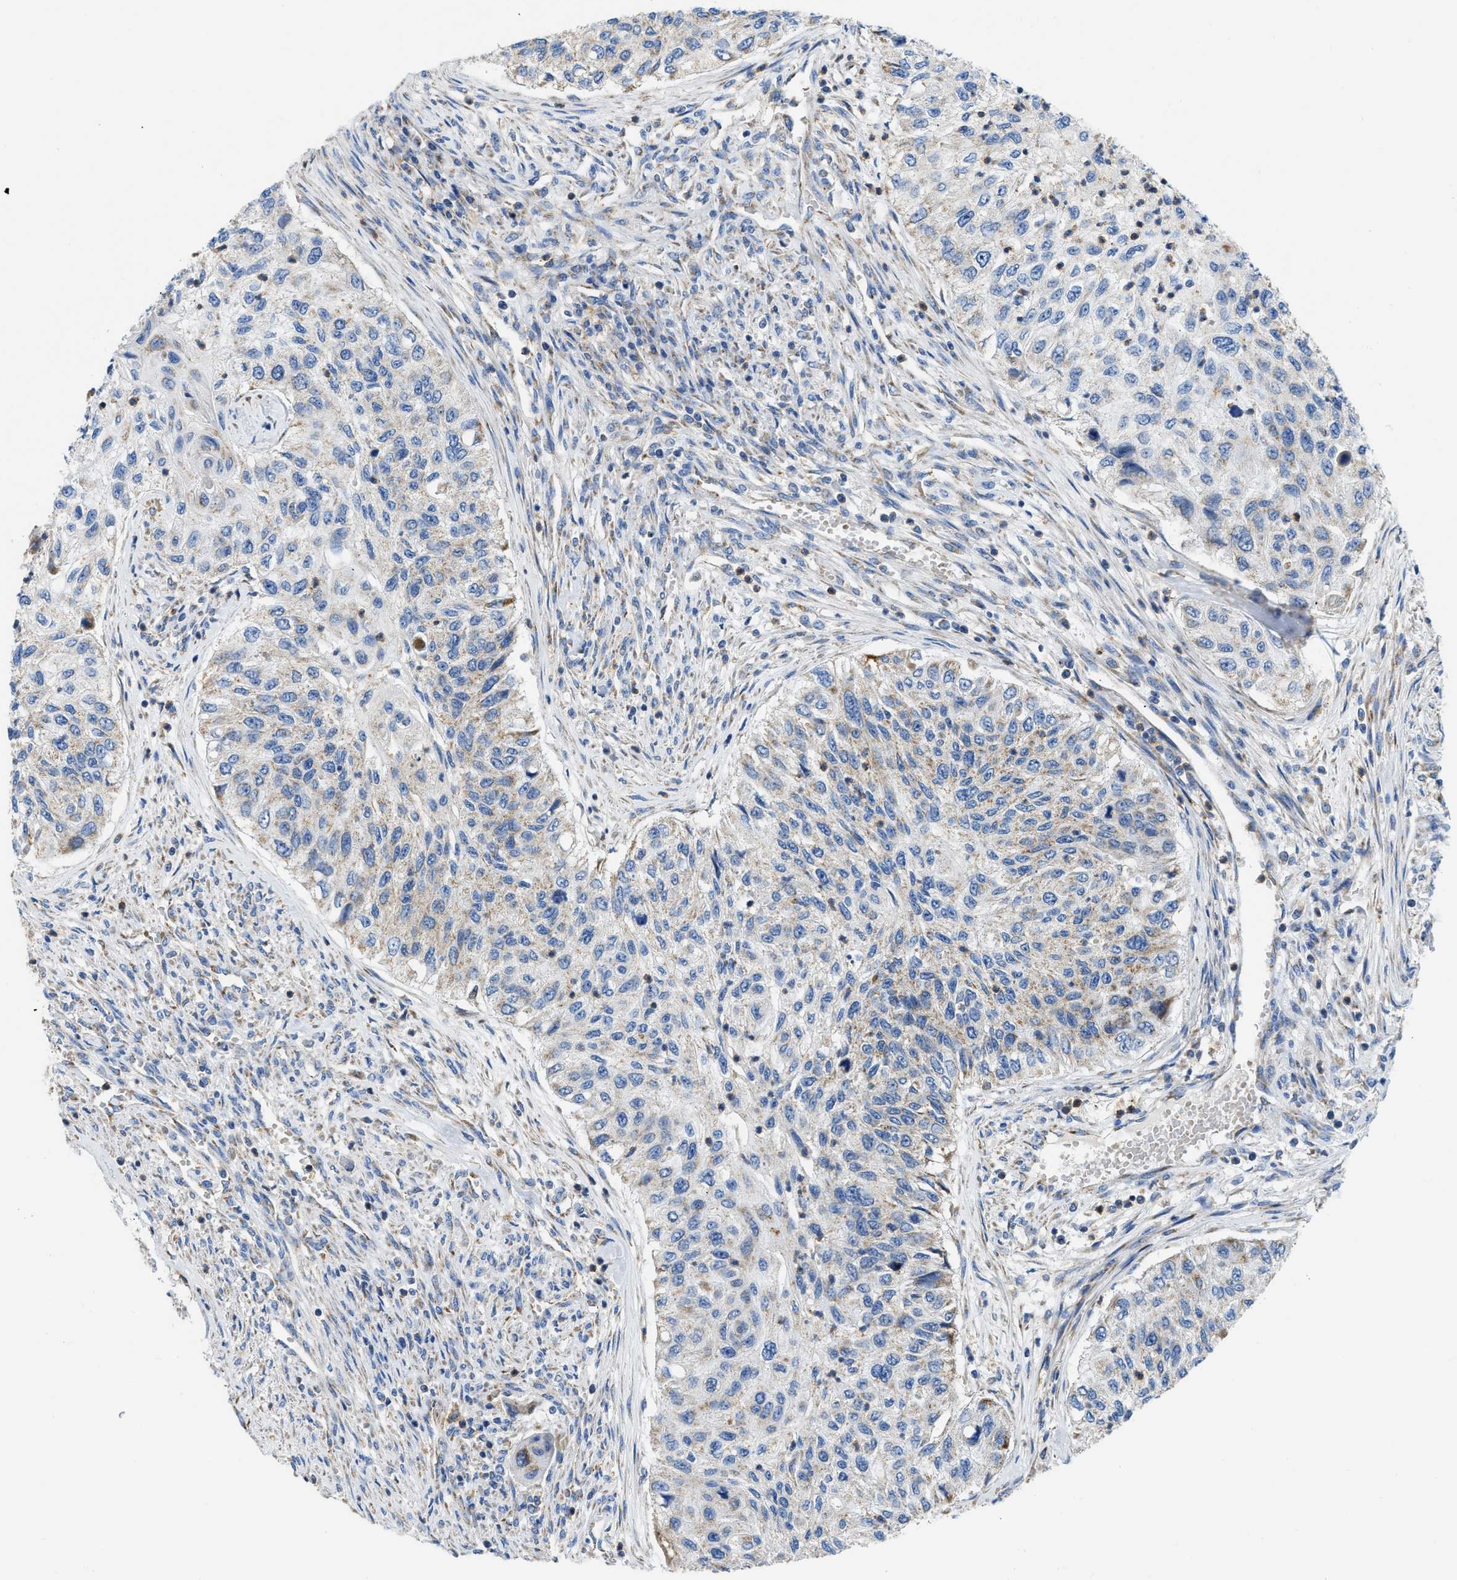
{"staining": {"intensity": "weak", "quantity": "<25%", "location": "cytoplasmic/membranous"}, "tissue": "urothelial cancer", "cell_type": "Tumor cells", "image_type": "cancer", "snomed": [{"axis": "morphology", "description": "Urothelial carcinoma, High grade"}, {"axis": "topography", "description": "Urinary bladder"}], "caption": "A high-resolution micrograph shows IHC staining of urothelial cancer, which exhibits no significant positivity in tumor cells.", "gene": "SLC25A13", "patient": {"sex": "female", "age": 60}}